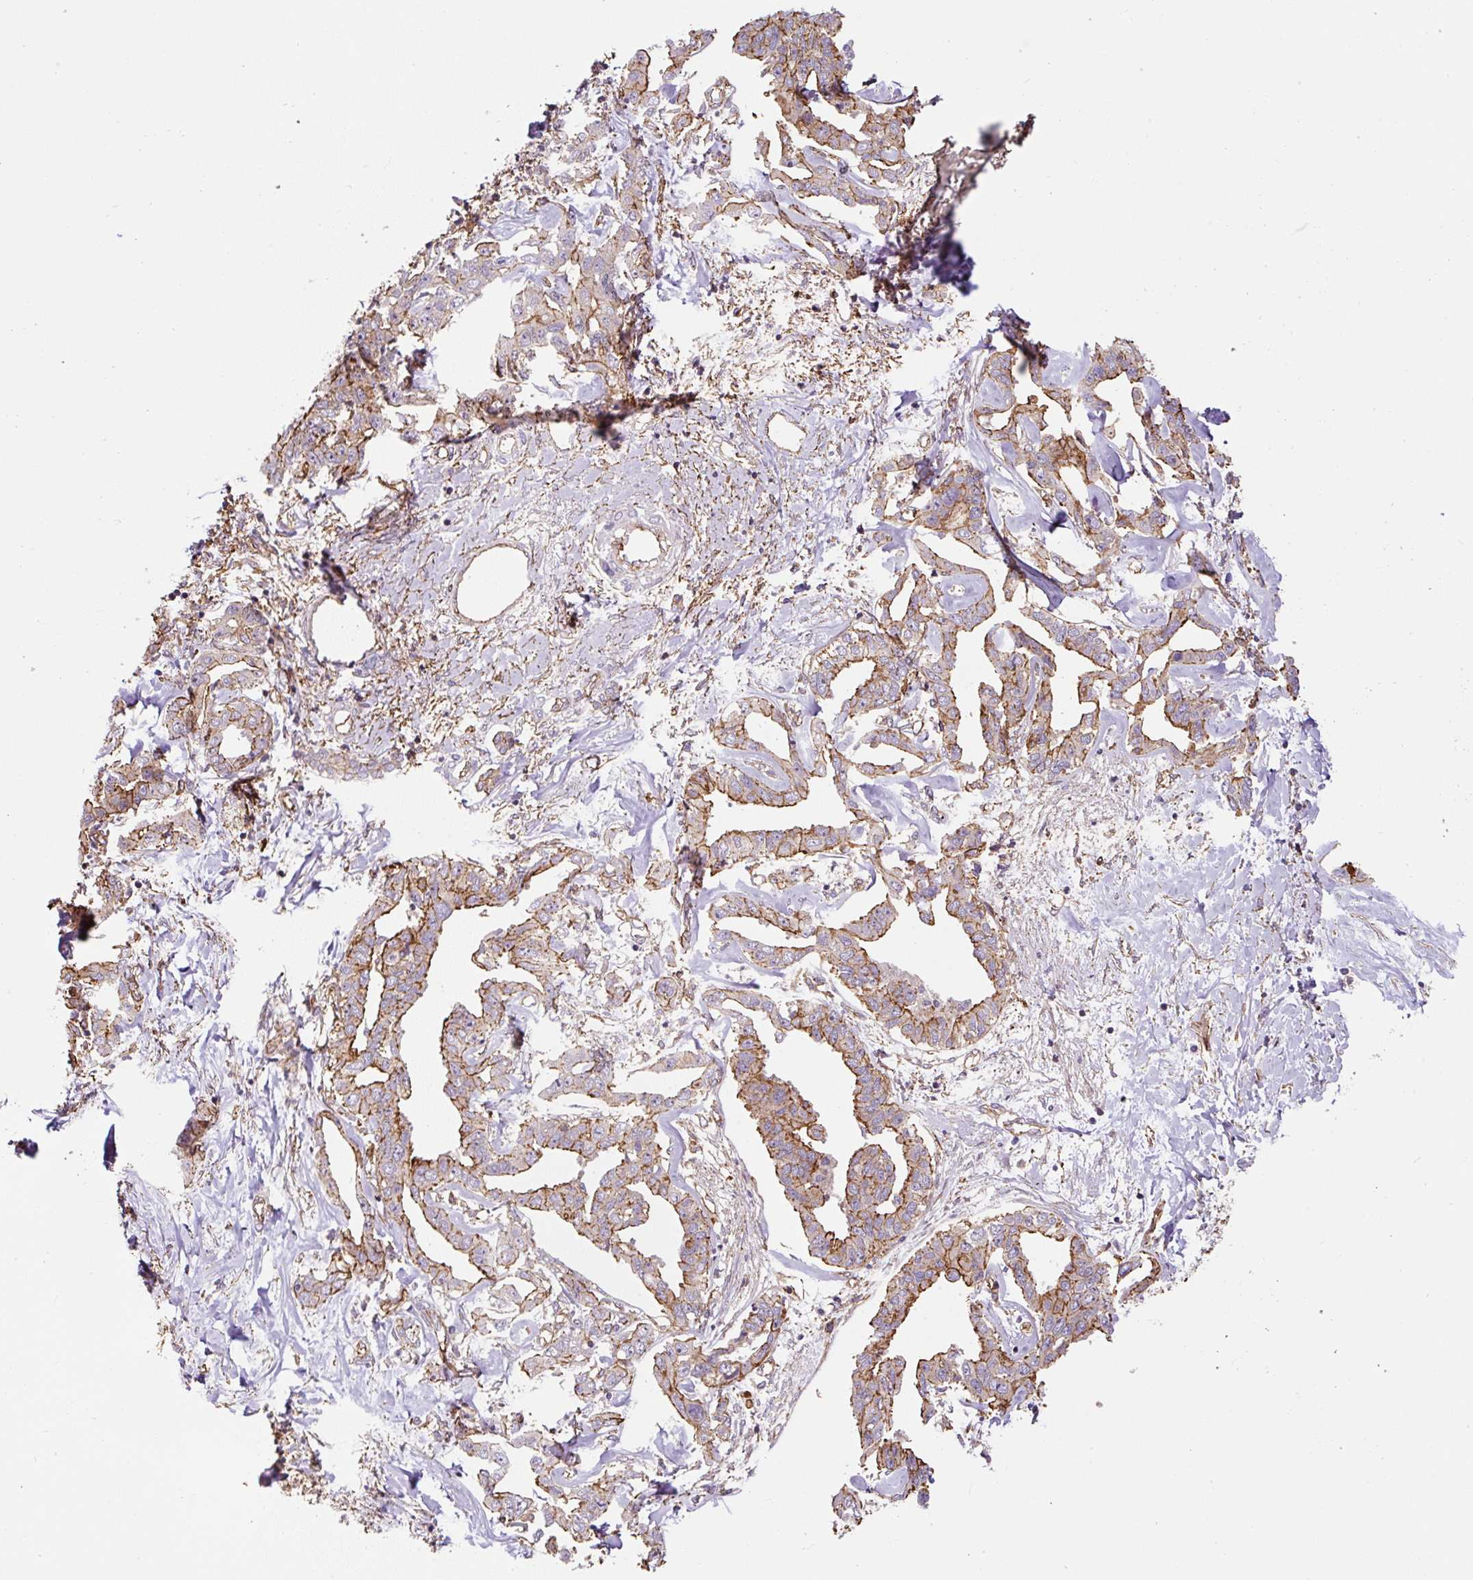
{"staining": {"intensity": "moderate", "quantity": ">75%", "location": "cytoplasmic/membranous"}, "tissue": "liver cancer", "cell_type": "Tumor cells", "image_type": "cancer", "snomed": [{"axis": "morphology", "description": "Cholangiocarcinoma"}, {"axis": "topography", "description": "Liver"}], "caption": "DAB (3,3'-diaminobenzidine) immunohistochemical staining of human cholangiocarcinoma (liver) shows moderate cytoplasmic/membranous protein expression in approximately >75% of tumor cells. Using DAB (brown) and hematoxylin (blue) stains, captured at high magnification using brightfield microscopy.", "gene": "B3GALT5", "patient": {"sex": "male", "age": 59}}